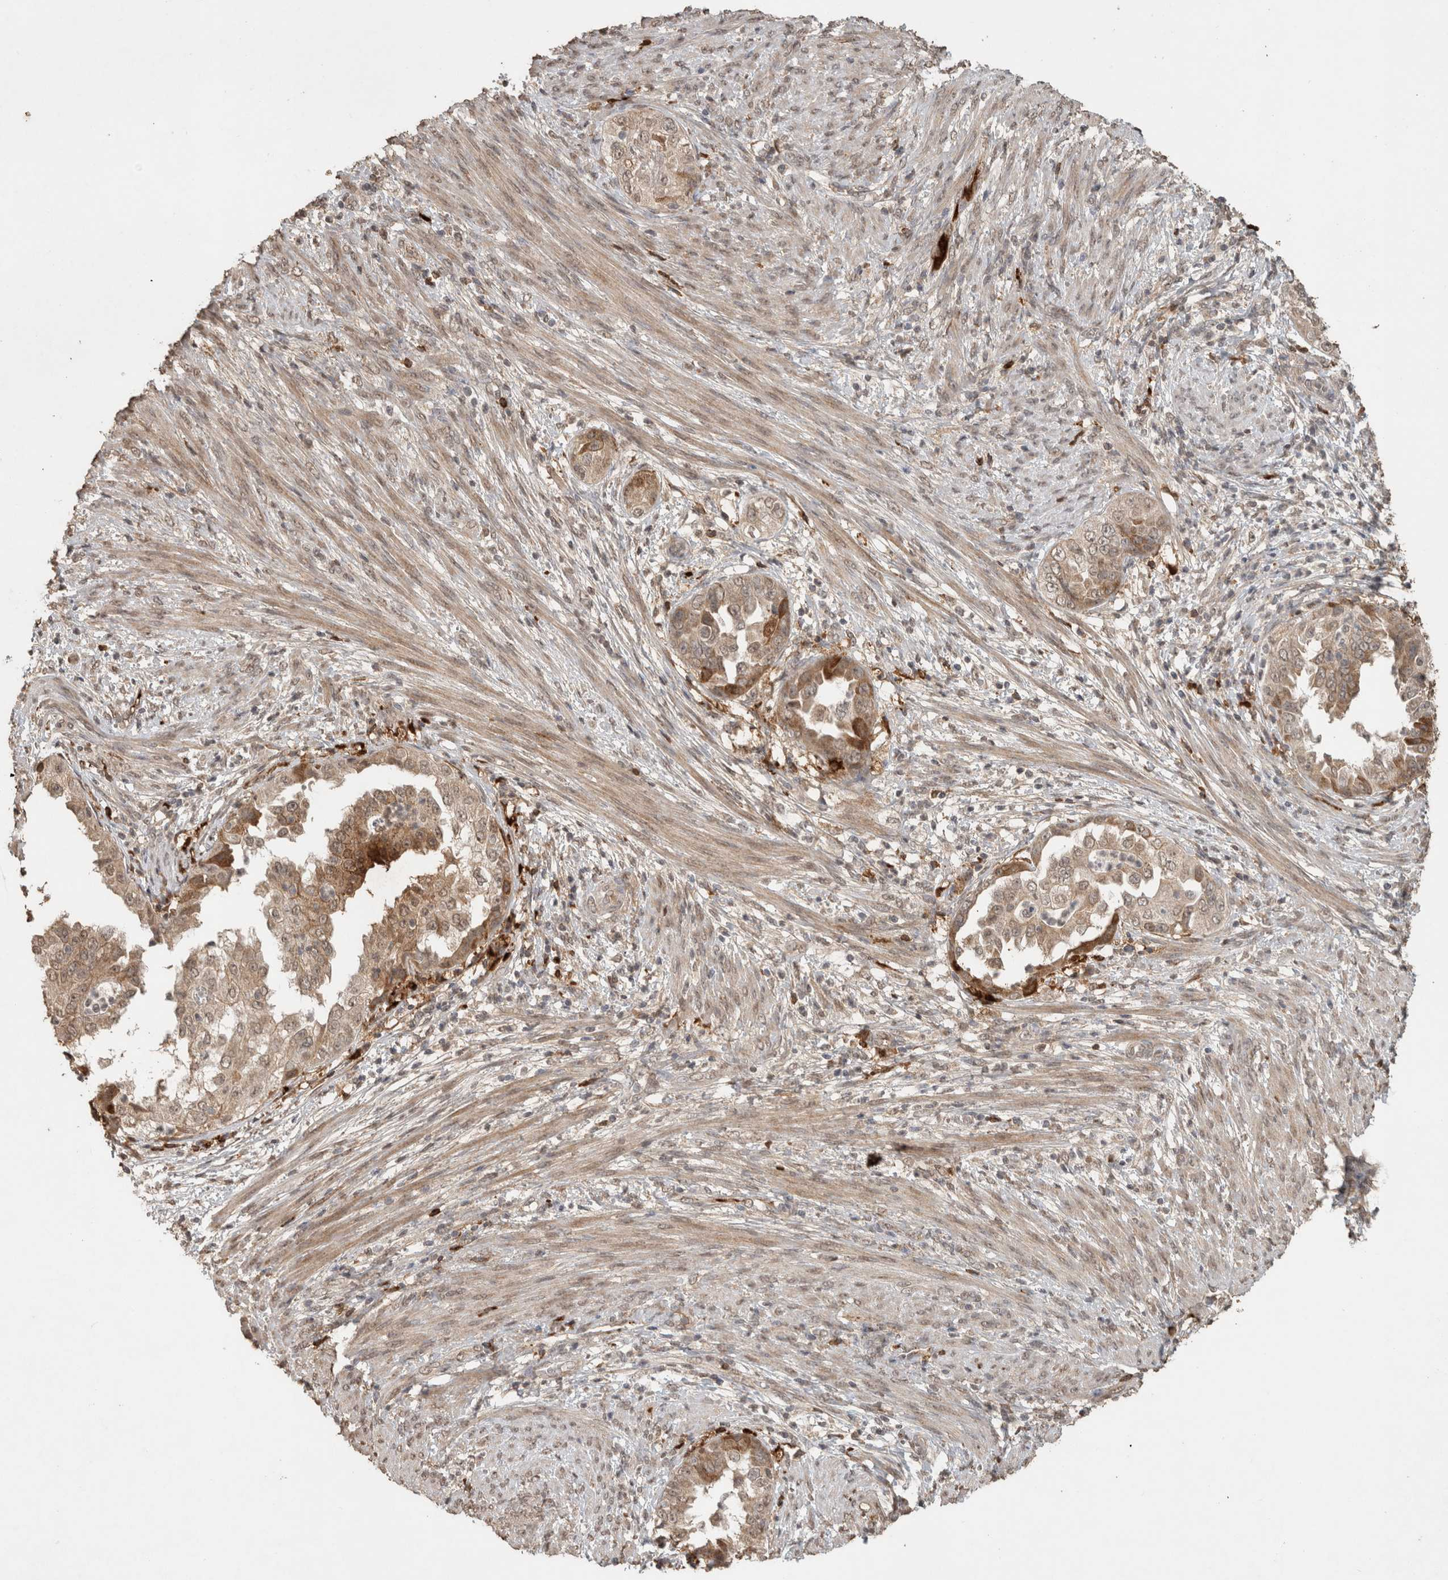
{"staining": {"intensity": "weak", "quantity": ">75%", "location": "cytoplasmic/membranous"}, "tissue": "endometrial cancer", "cell_type": "Tumor cells", "image_type": "cancer", "snomed": [{"axis": "morphology", "description": "Adenocarcinoma, NOS"}, {"axis": "topography", "description": "Endometrium"}], "caption": "Immunohistochemistry (IHC) (DAB (3,3'-diaminobenzidine)) staining of human endometrial cancer (adenocarcinoma) displays weak cytoplasmic/membranous protein staining in about >75% of tumor cells.", "gene": "FAM3A", "patient": {"sex": "female", "age": 85}}